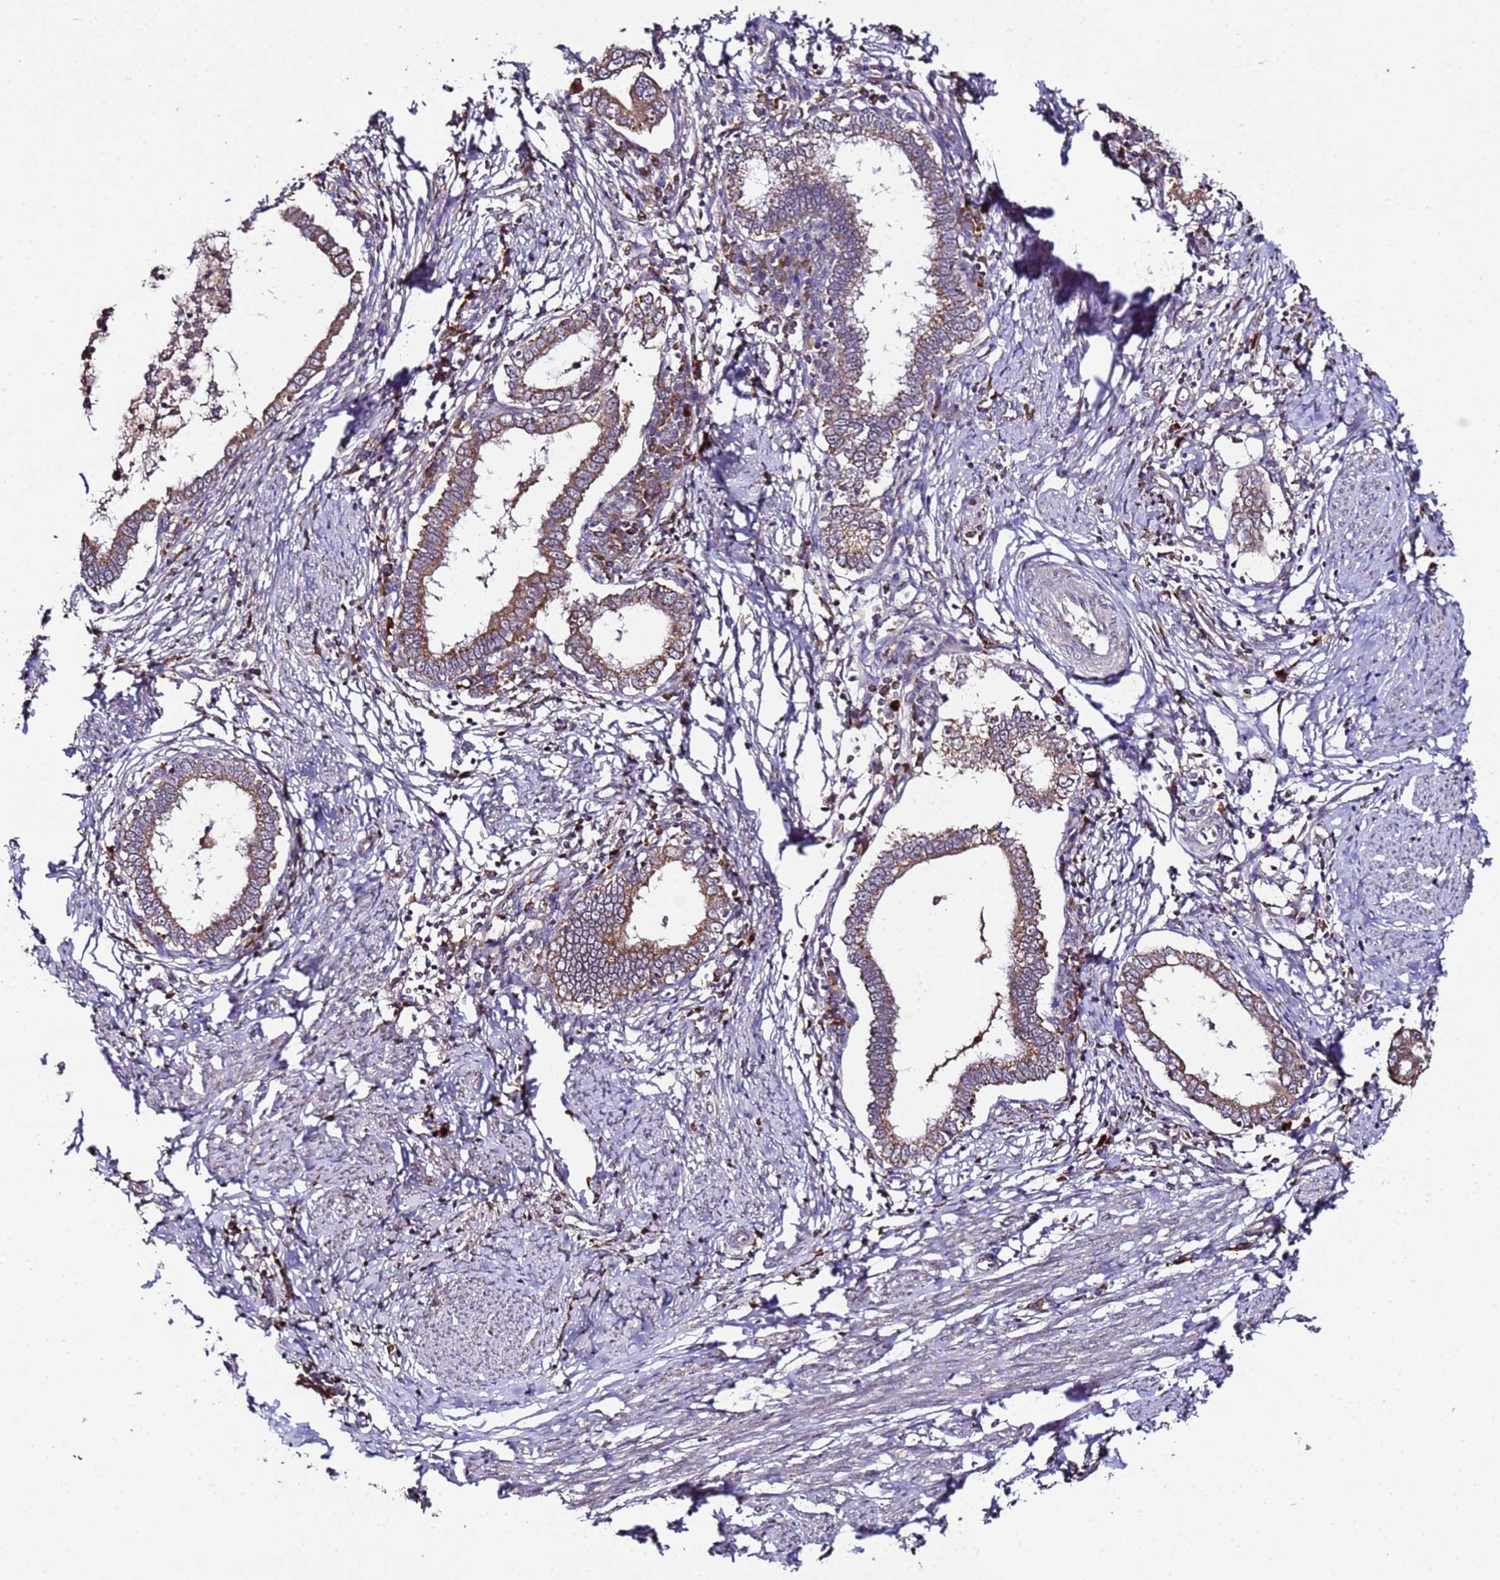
{"staining": {"intensity": "moderate", "quantity": ">75%", "location": "cytoplasmic/membranous"}, "tissue": "cervical cancer", "cell_type": "Tumor cells", "image_type": "cancer", "snomed": [{"axis": "morphology", "description": "Adenocarcinoma, NOS"}, {"axis": "topography", "description": "Cervix"}], "caption": "A photomicrograph of human adenocarcinoma (cervical) stained for a protein reveals moderate cytoplasmic/membranous brown staining in tumor cells. The staining is performed using DAB brown chromogen to label protein expression. The nuclei are counter-stained blue using hematoxylin.", "gene": "HSPBAP1", "patient": {"sex": "female", "age": 36}}